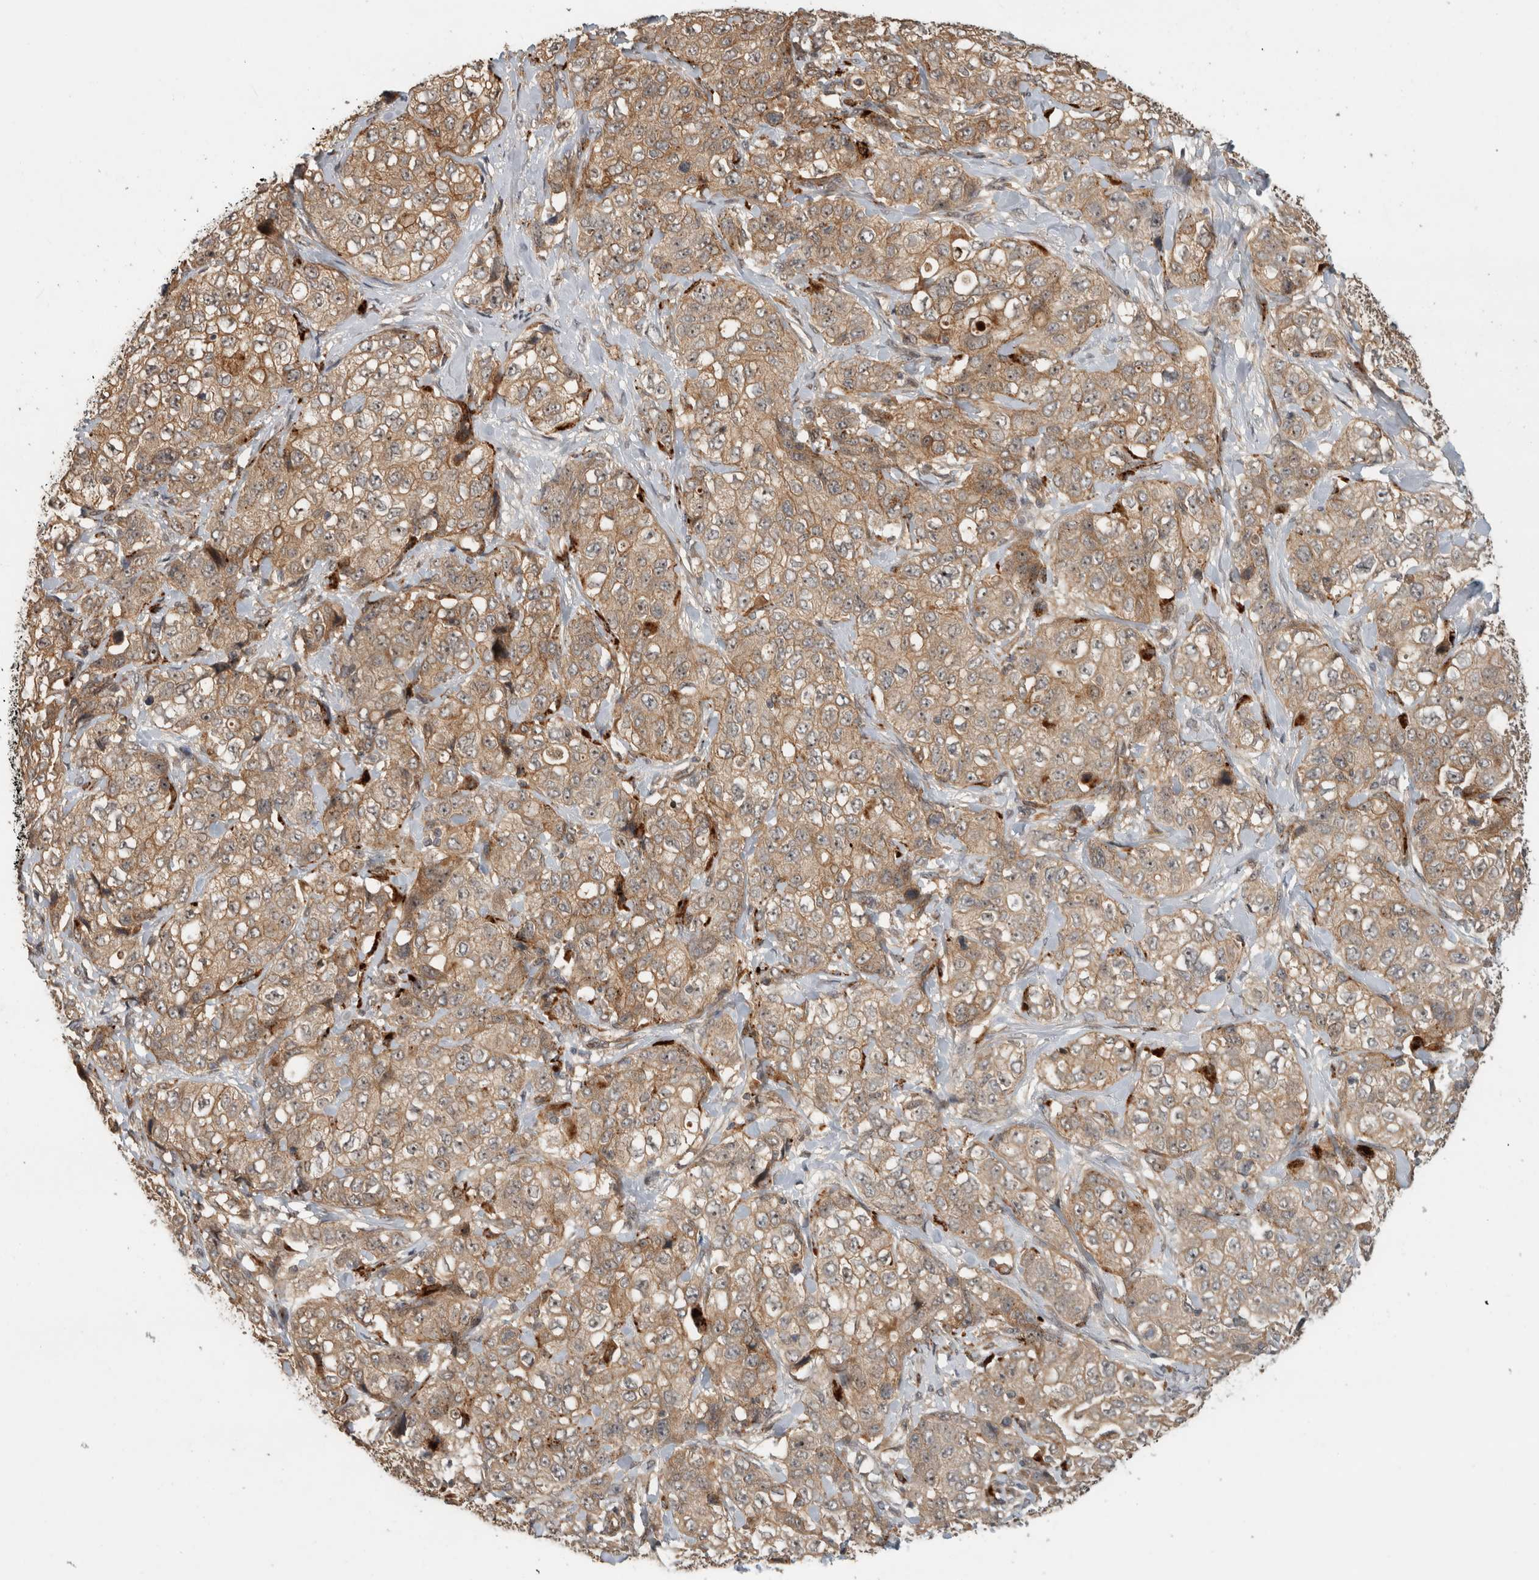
{"staining": {"intensity": "weak", "quantity": ">75%", "location": "cytoplasmic/membranous"}, "tissue": "stomach cancer", "cell_type": "Tumor cells", "image_type": "cancer", "snomed": [{"axis": "morphology", "description": "Adenocarcinoma, NOS"}, {"axis": "topography", "description": "Stomach"}], "caption": "Brown immunohistochemical staining in adenocarcinoma (stomach) reveals weak cytoplasmic/membranous expression in about >75% of tumor cells.", "gene": "PITPNC1", "patient": {"sex": "male", "age": 48}}